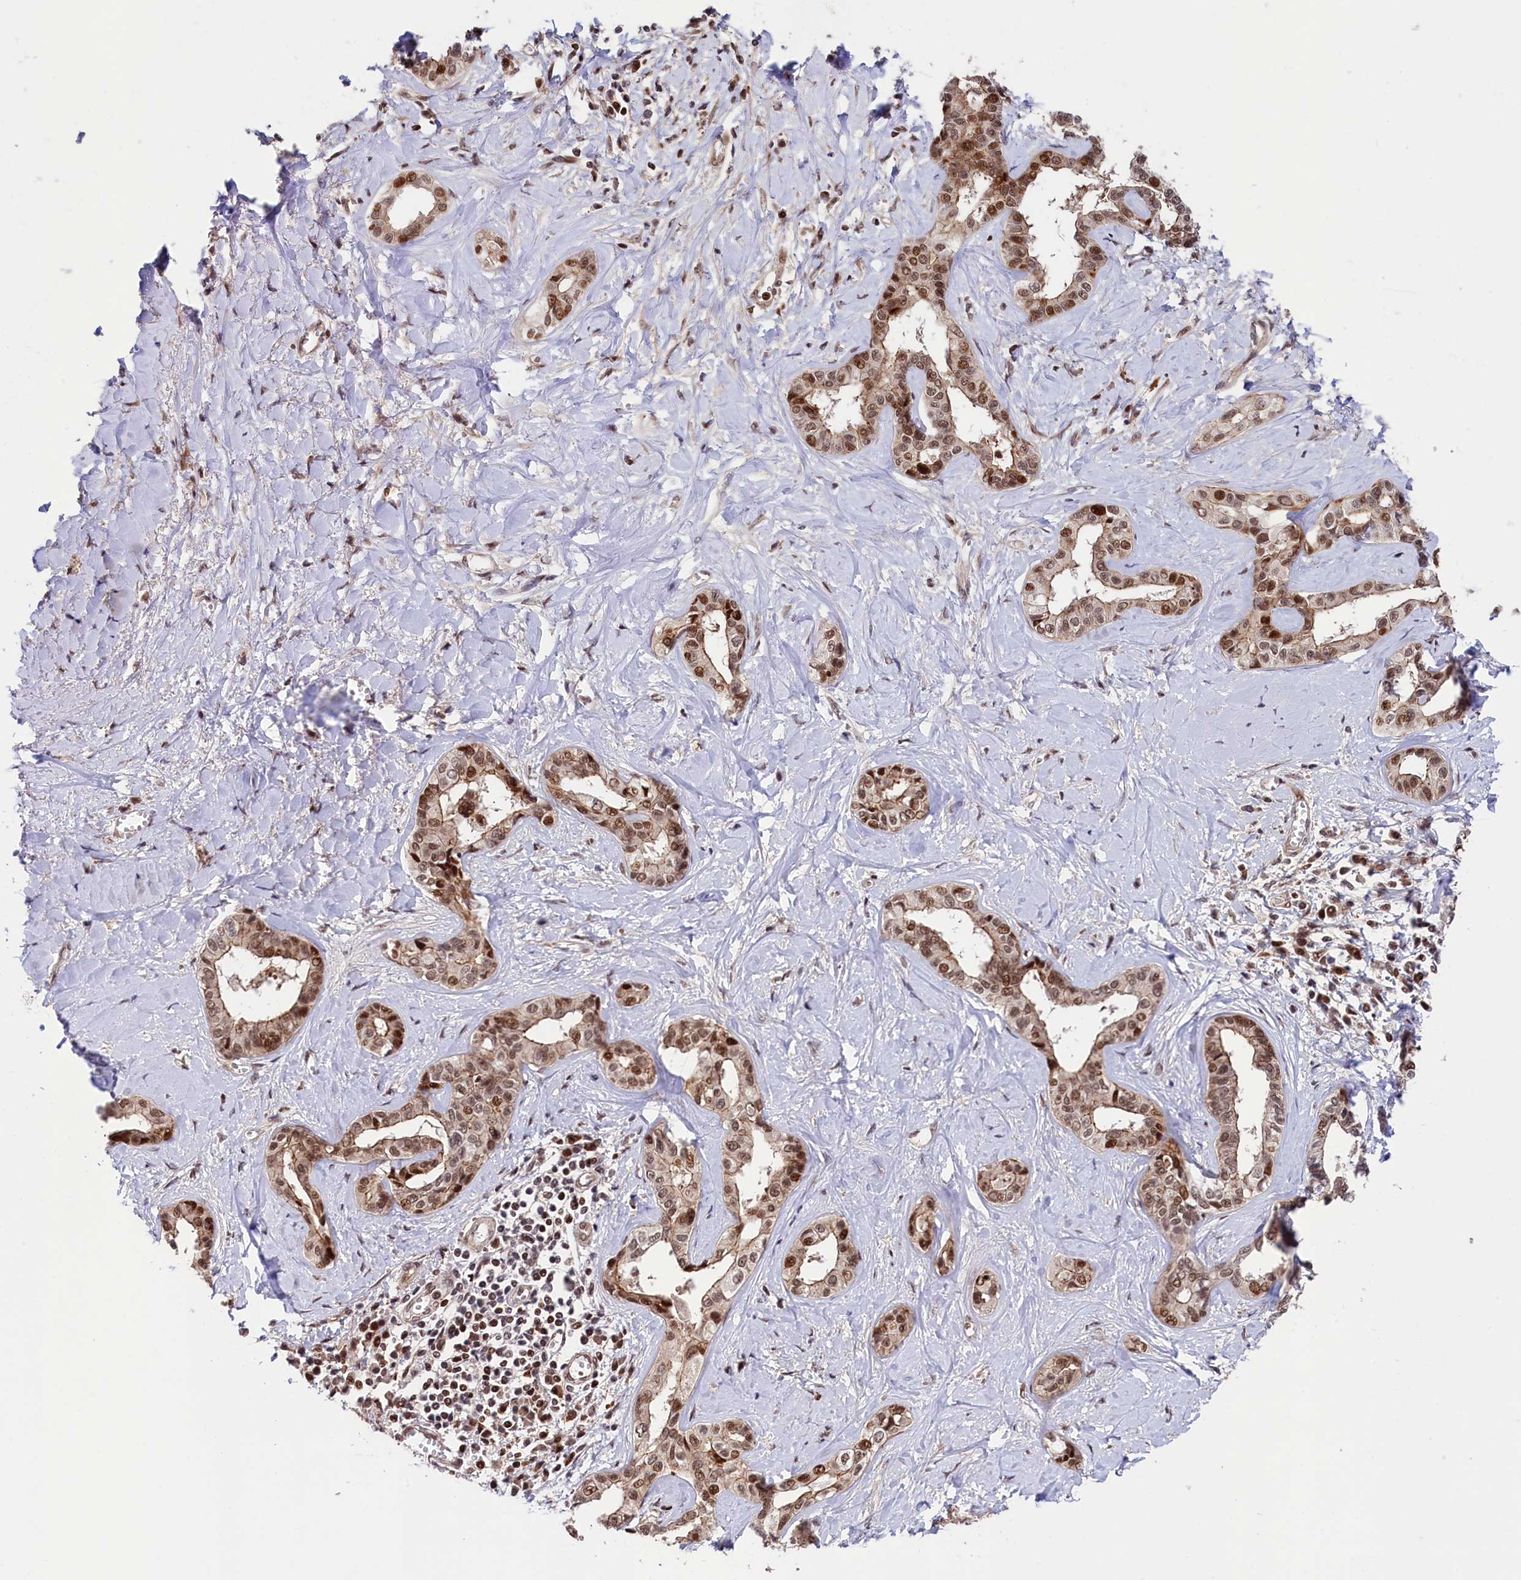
{"staining": {"intensity": "moderate", "quantity": ">75%", "location": "nuclear"}, "tissue": "liver cancer", "cell_type": "Tumor cells", "image_type": "cancer", "snomed": [{"axis": "morphology", "description": "Cholangiocarcinoma"}, {"axis": "topography", "description": "Liver"}], "caption": "Brown immunohistochemical staining in human liver cancer (cholangiocarcinoma) exhibits moderate nuclear staining in approximately >75% of tumor cells. The staining was performed using DAB (3,3'-diaminobenzidine) to visualize the protein expression in brown, while the nuclei were stained in blue with hematoxylin (Magnification: 20x).", "gene": "LEO1", "patient": {"sex": "female", "age": 77}}